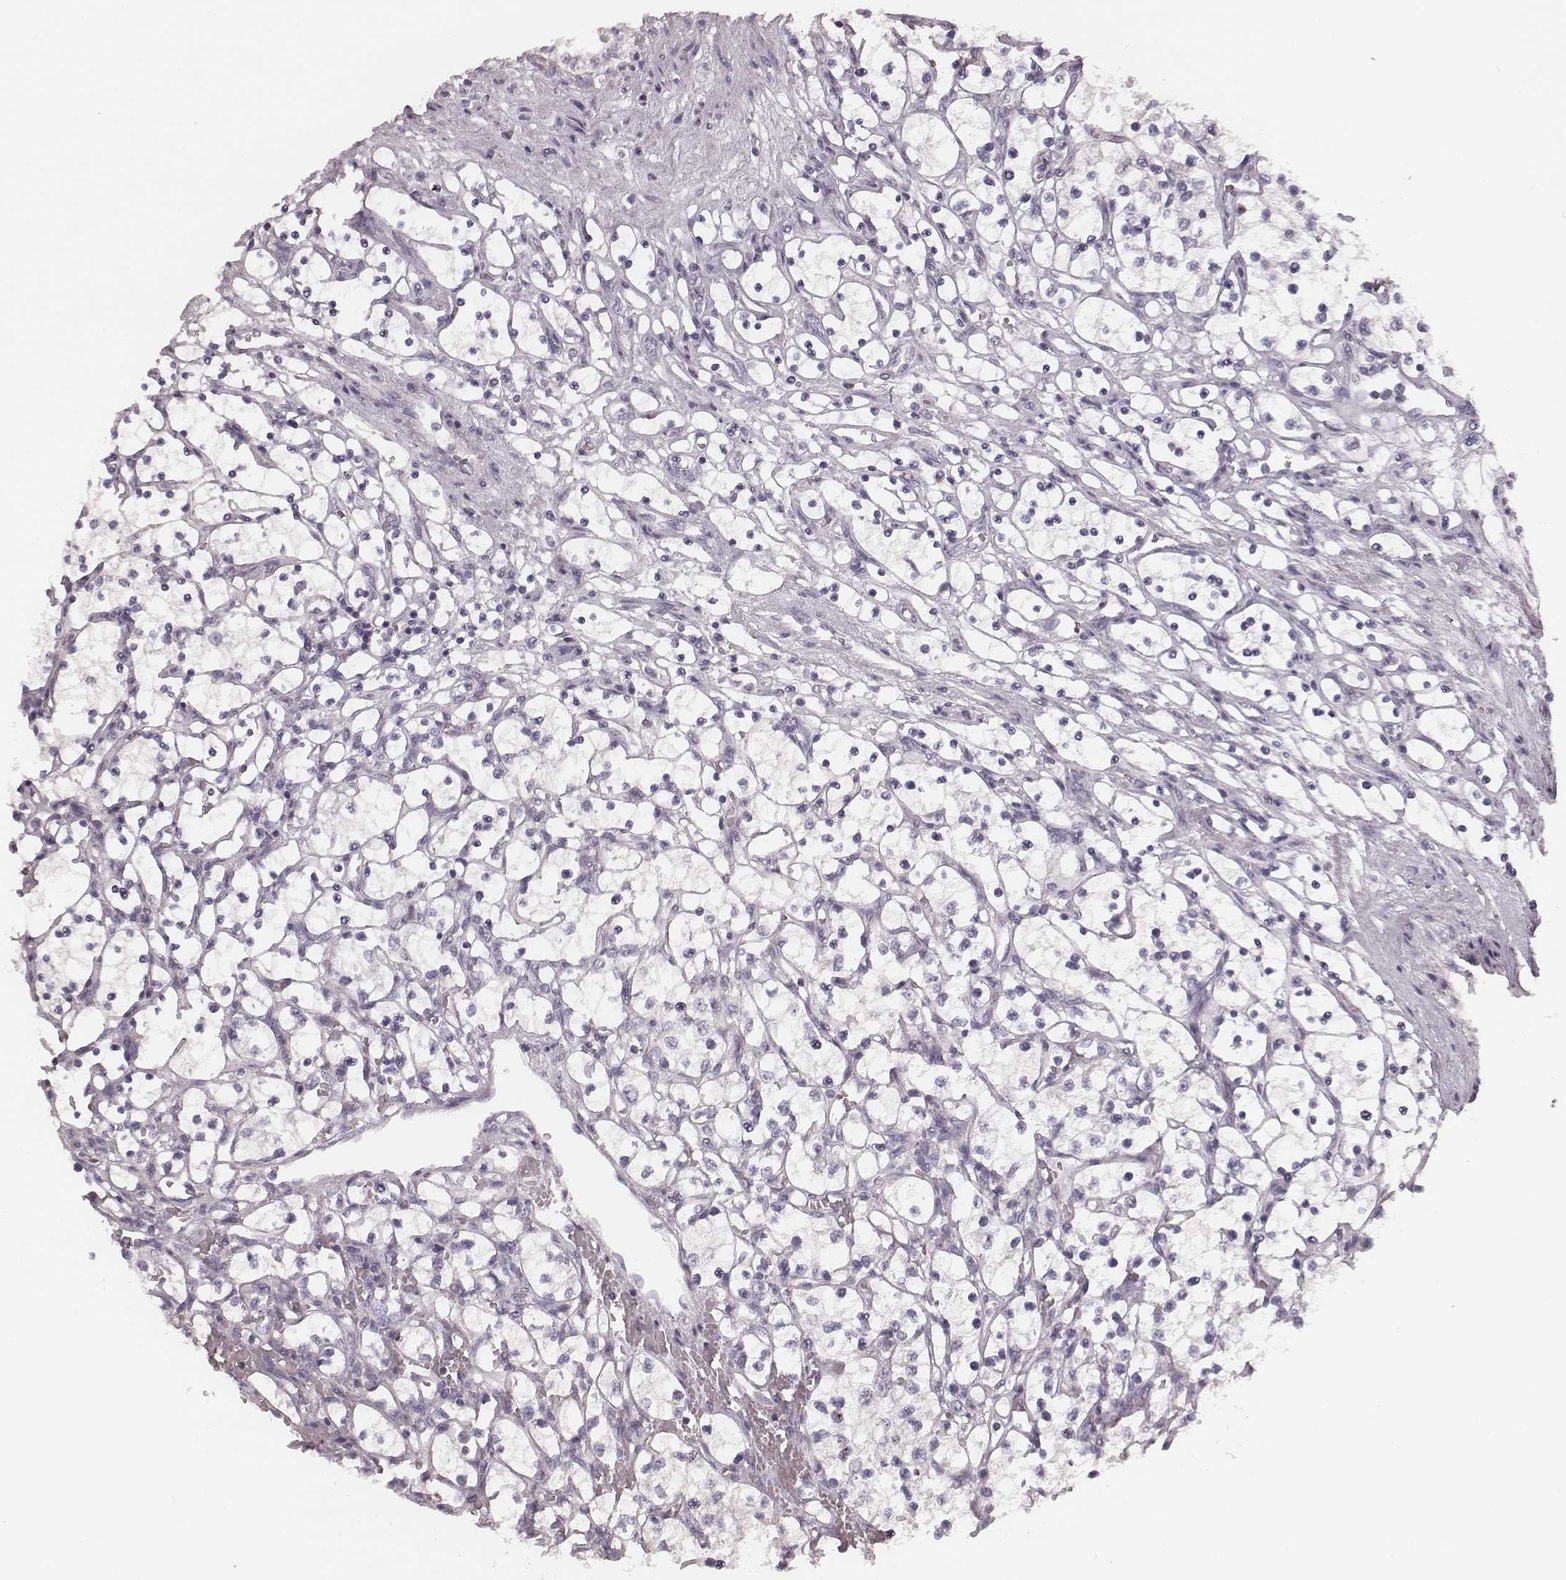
{"staining": {"intensity": "negative", "quantity": "none", "location": "none"}, "tissue": "renal cancer", "cell_type": "Tumor cells", "image_type": "cancer", "snomed": [{"axis": "morphology", "description": "Adenocarcinoma, NOS"}, {"axis": "topography", "description": "Kidney"}], "caption": "Image shows no protein positivity in tumor cells of renal adenocarcinoma tissue.", "gene": "S100Z", "patient": {"sex": "female", "age": 69}}